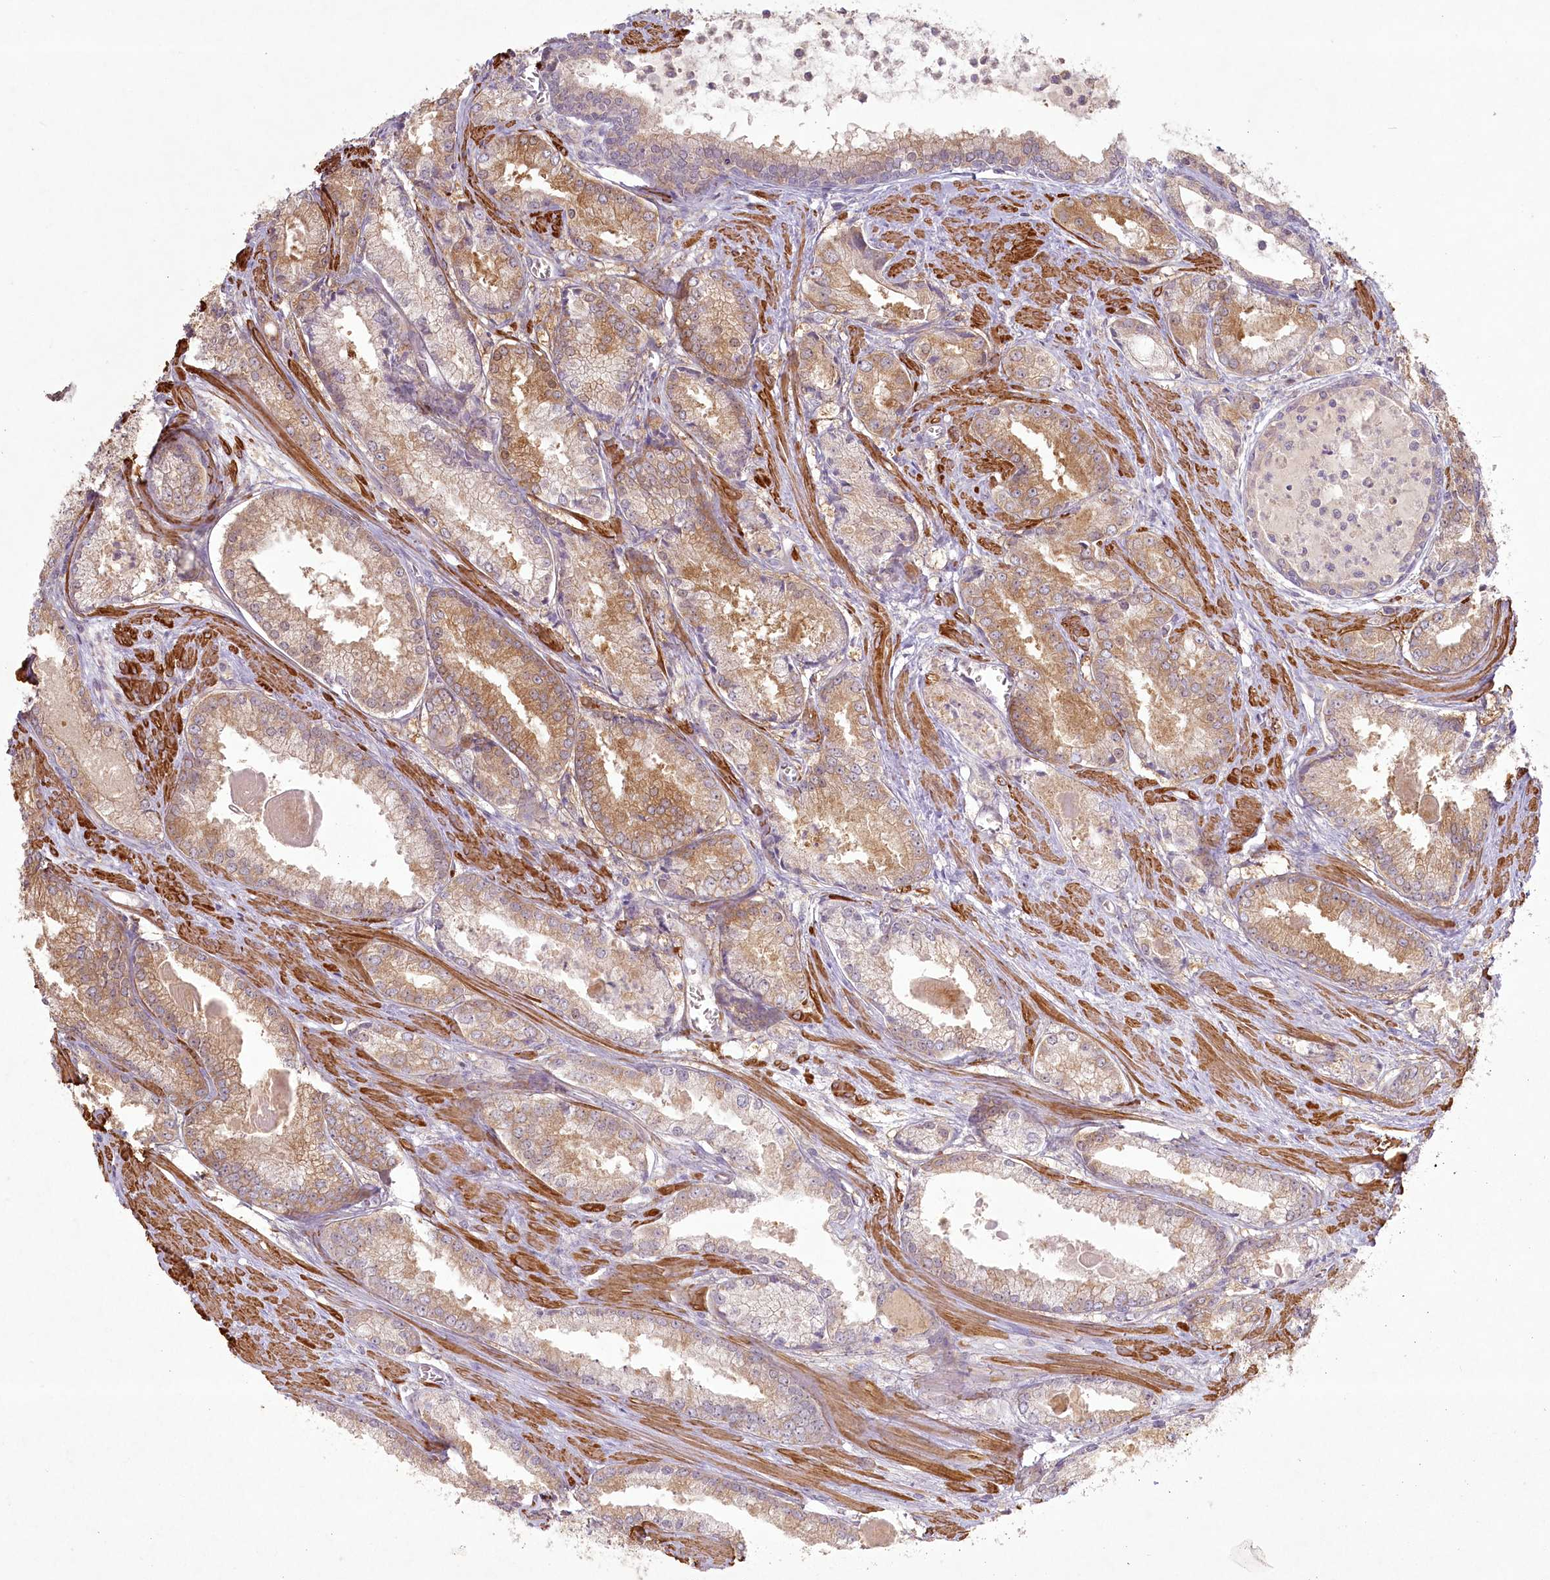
{"staining": {"intensity": "moderate", "quantity": ">75%", "location": "cytoplasmic/membranous"}, "tissue": "prostate cancer", "cell_type": "Tumor cells", "image_type": "cancer", "snomed": [{"axis": "morphology", "description": "Adenocarcinoma, Low grade"}, {"axis": "topography", "description": "Prostate"}], "caption": "Prostate cancer (adenocarcinoma (low-grade)) was stained to show a protein in brown. There is medium levels of moderate cytoplasmic/membranous staining in about >75% of tumor cells. (brown staining indicates protein expression, while blue staining denotes nuclei).", "gene": "INPP4B", "patient": {"sex": "male", "age": 54}}